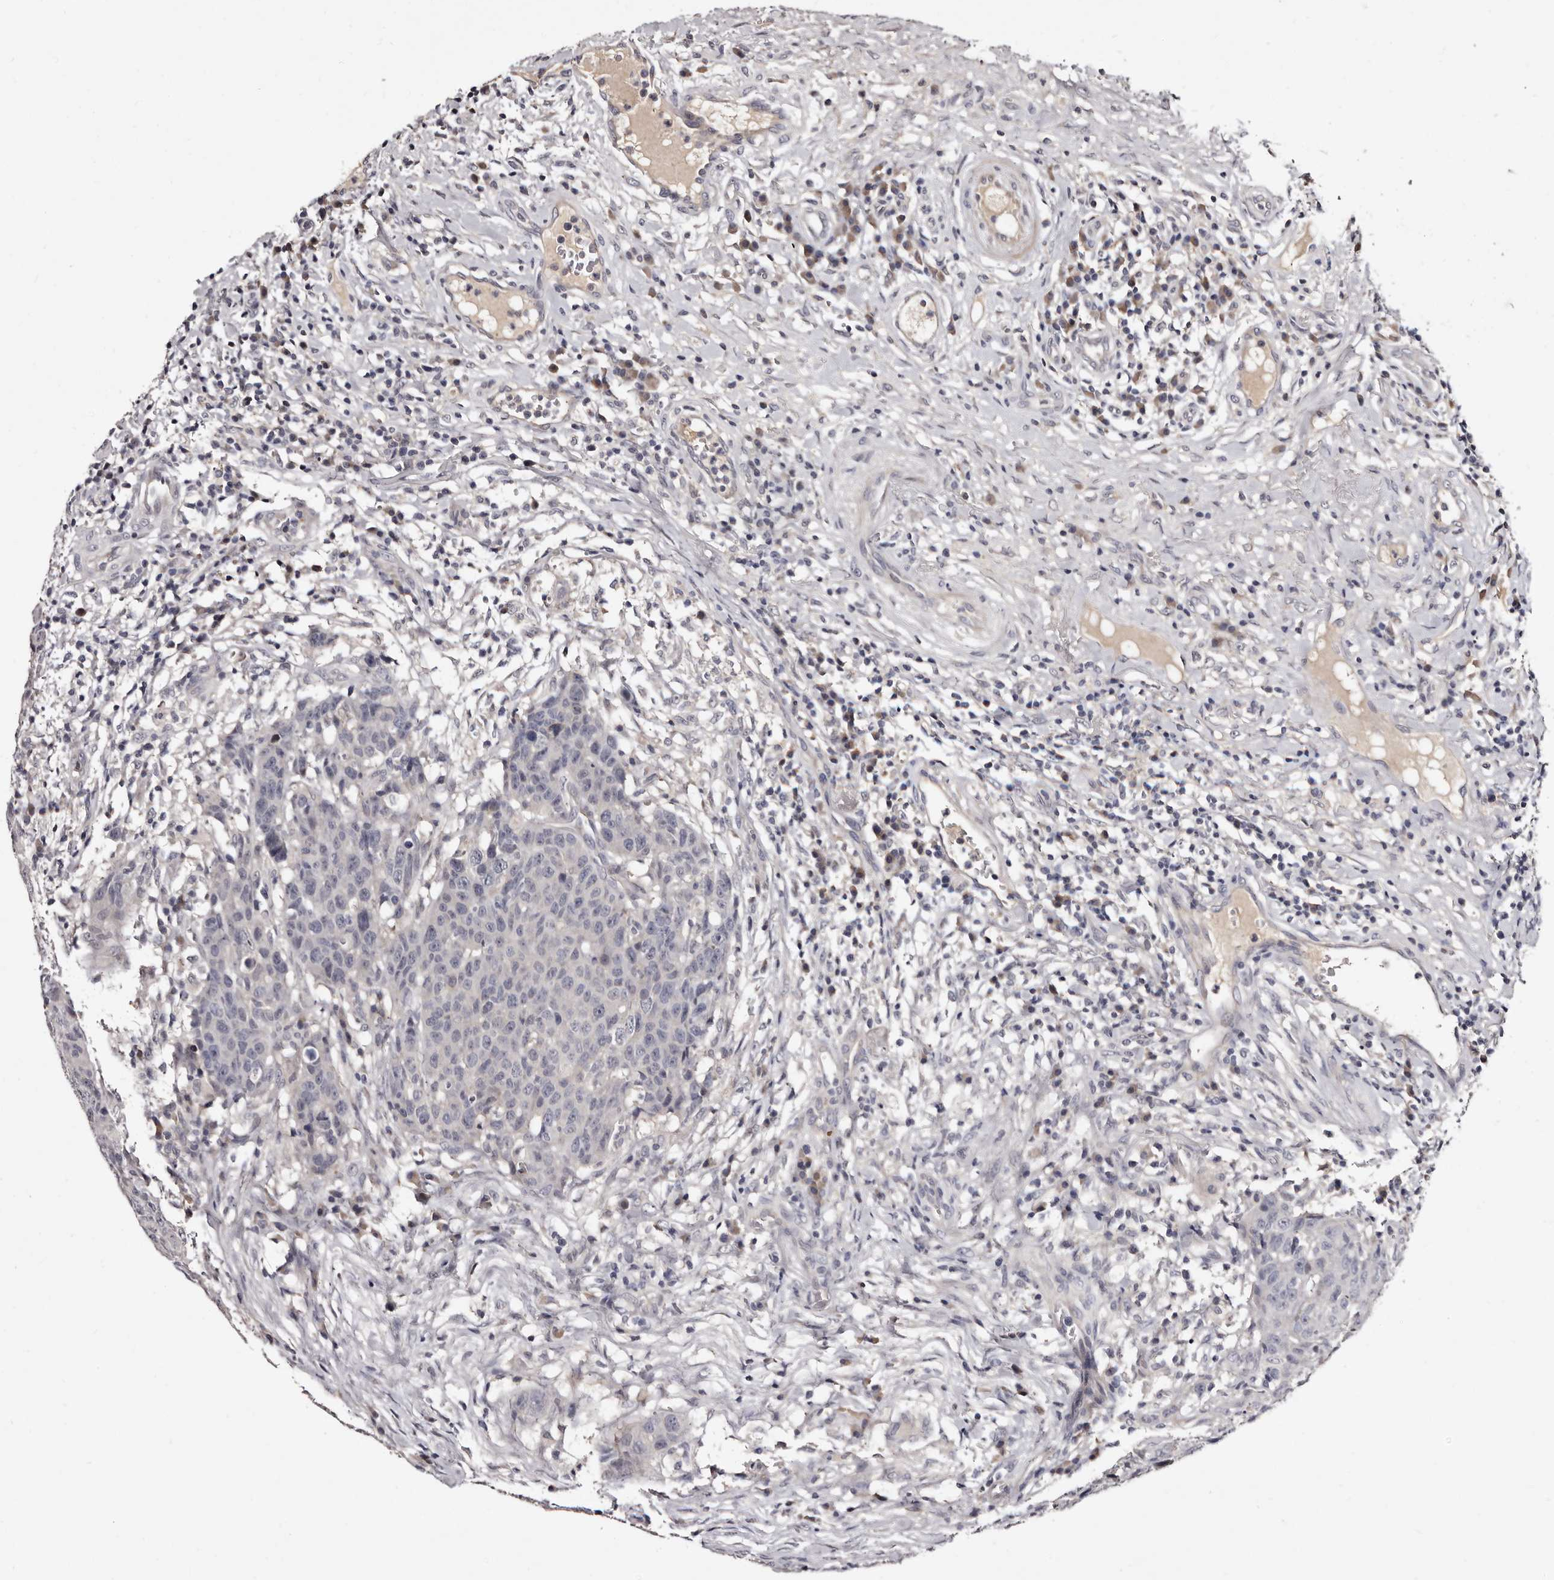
{"staining": {"intensity": "negative", "quantity": "none", "location": "none"}, "tissue": "head and neck cancer", "cell_type": "Tumor cells", "image_type": "cancer", "snomed": [{"axis": "morphology", "description": "Squamous cell carcinoma, NOS"}, {"axis": "topography", "description": "Head-Neck"}], "caption": "Tumor cells show no significant protein positivity in head and neck cancer (squamous cell carcinoma). The staining was performed using DAB to visualize the protein expression in brown, while the nuclei were stained in blue with hematoxylin (Magnification: 20x).", "gene": "LANCL2", "patient": {"sex": "male", "age": 66}}